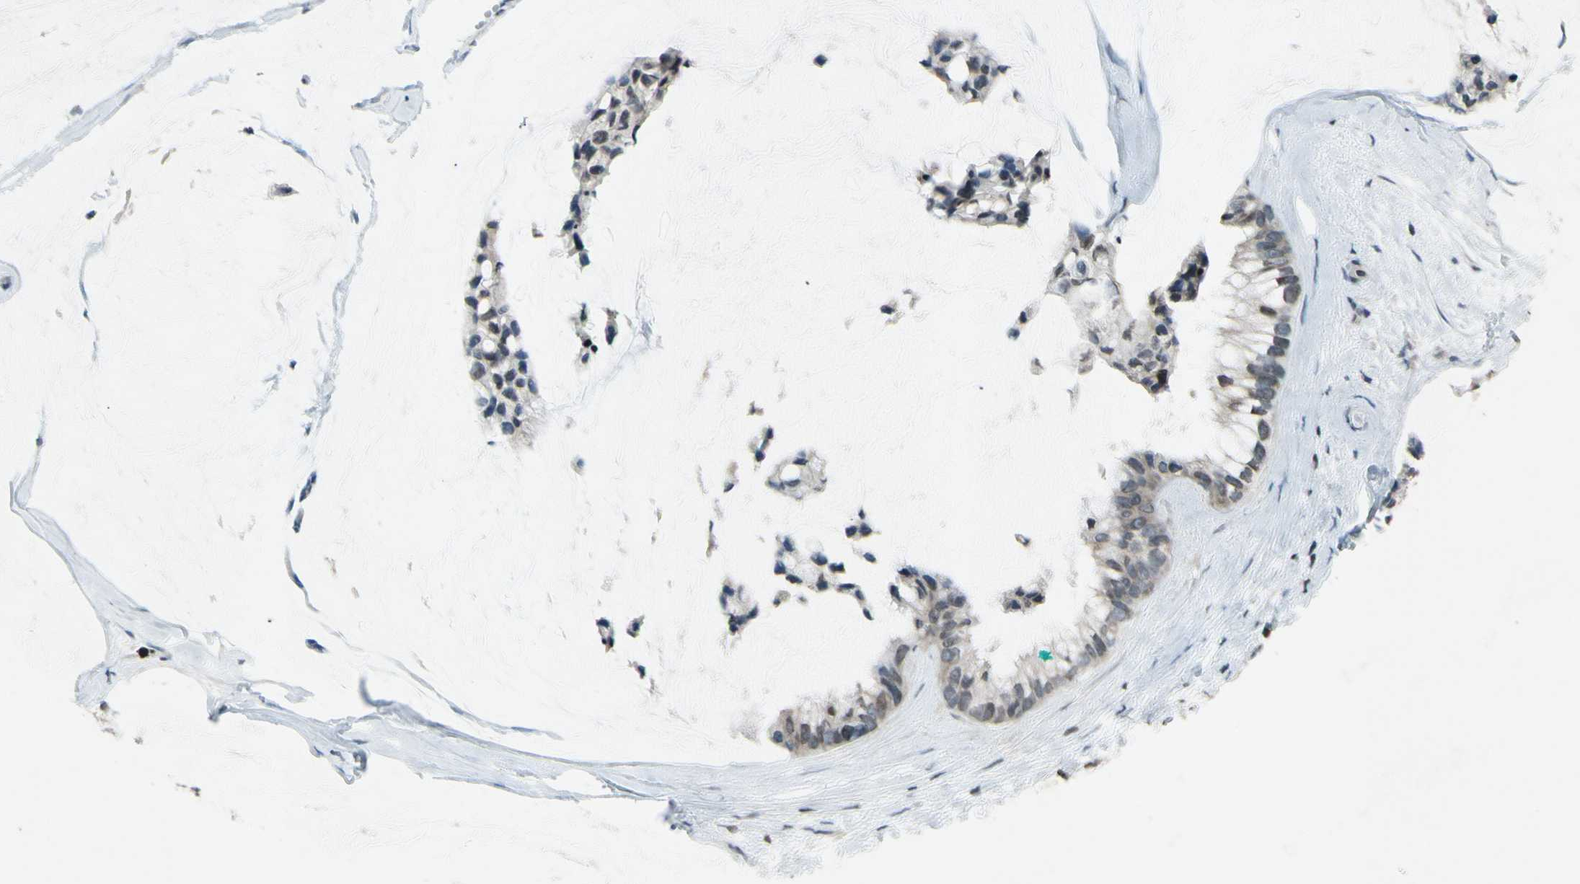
{"staining": {"intensity": "weak", "quantity": ">75%", "location": "cytoplasmic/membranous"}, "tissue": "ovarian cancer", "cell_type": "Tumor cells", "image_type": "cancer", "snomed": [{"axis": "morphology", "description": "Cystadenocarcinoma, mucinous, NOS"}, {"axis": "topography", "description": "Ovary"}], "caption": "Mucinous cystadenocarcinoma (ovarian) stained for a protein demonstrates weak cytoplasmic/membranous positivity in tumor cells. (brown staining indicates protein expression, while blue staining denotes nuclei).", "gene": "CLDN11", "patient": {"sex": "female", "age": 39}}